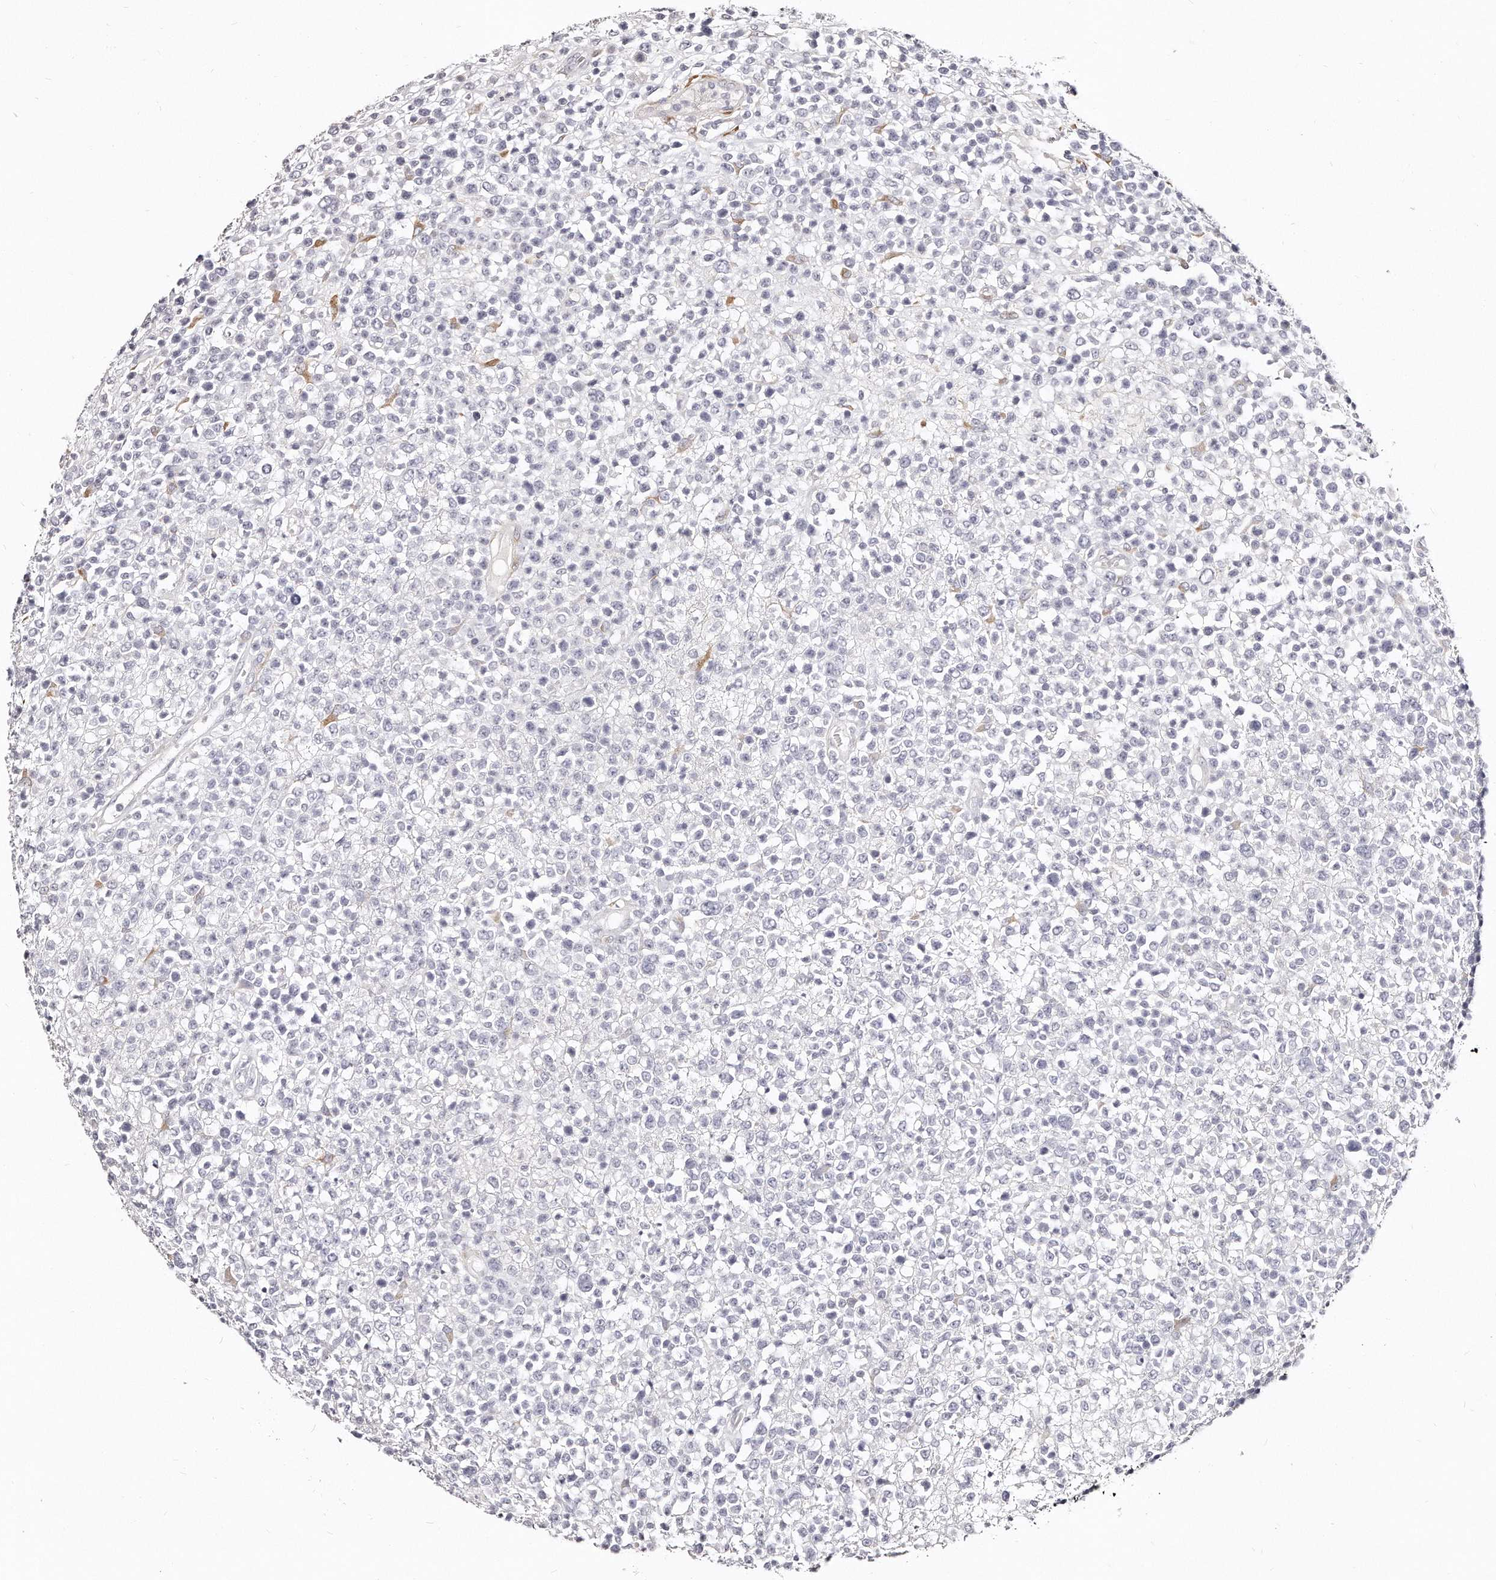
{"staining": {"intensity": "negative", "quantity": "none", "location": "none"}, "tissue": "lymphoma", "cell_type": "Tumor cells", "image_type": "cancer", "snomed": [{"axis": "morphology", "description": "Malignant lymphoma, non-Hodgkin's type, High grade"}, {"axis": "topography", "description": "Colon"}], "caption": "Tumor cells show no significant expression in lymphoma.", "gene": "LMOD1", "patient": {"sex": "female", "age": 53}}